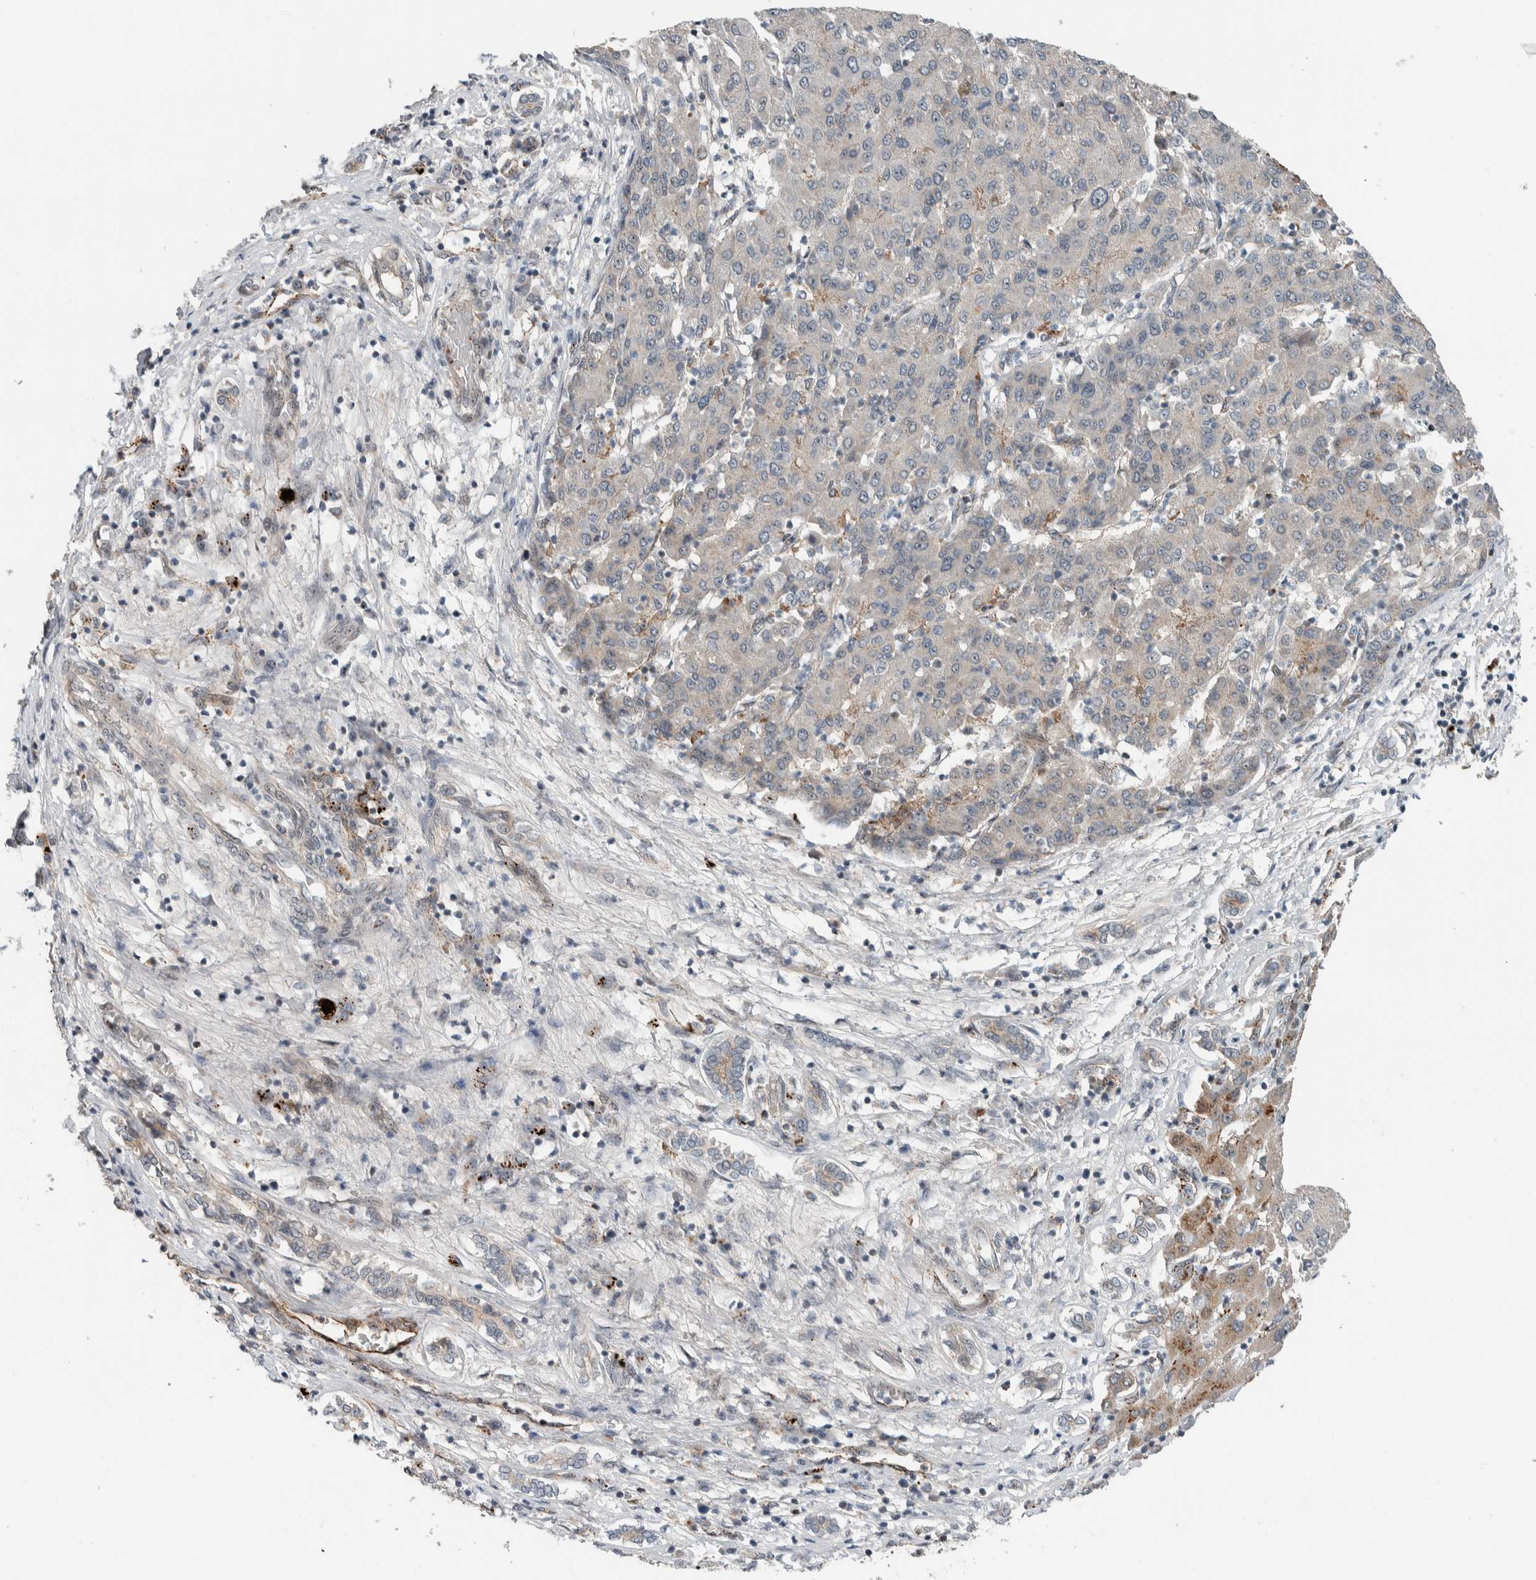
{"staining": {"intensity": "weak", "quantity": "<25%", "location": "cytoplasmic/membranous"}, "tissue": "liver cancer", "cell_type": "Tumor cells", "image_type": "cancer", "snomed": [{"axis": "morphology", "description": "Carcinoma, Hepatocellular, NOS"}, {"axis": "topography", "description": "Liver"}], "caption": "DAB immunohistochemical staining of human liver hepatocellular carcinoma reveals no significant positivity in tumor cells.", "gene": "ZFP91", "patient": {"sex": "male", "age": 65}}